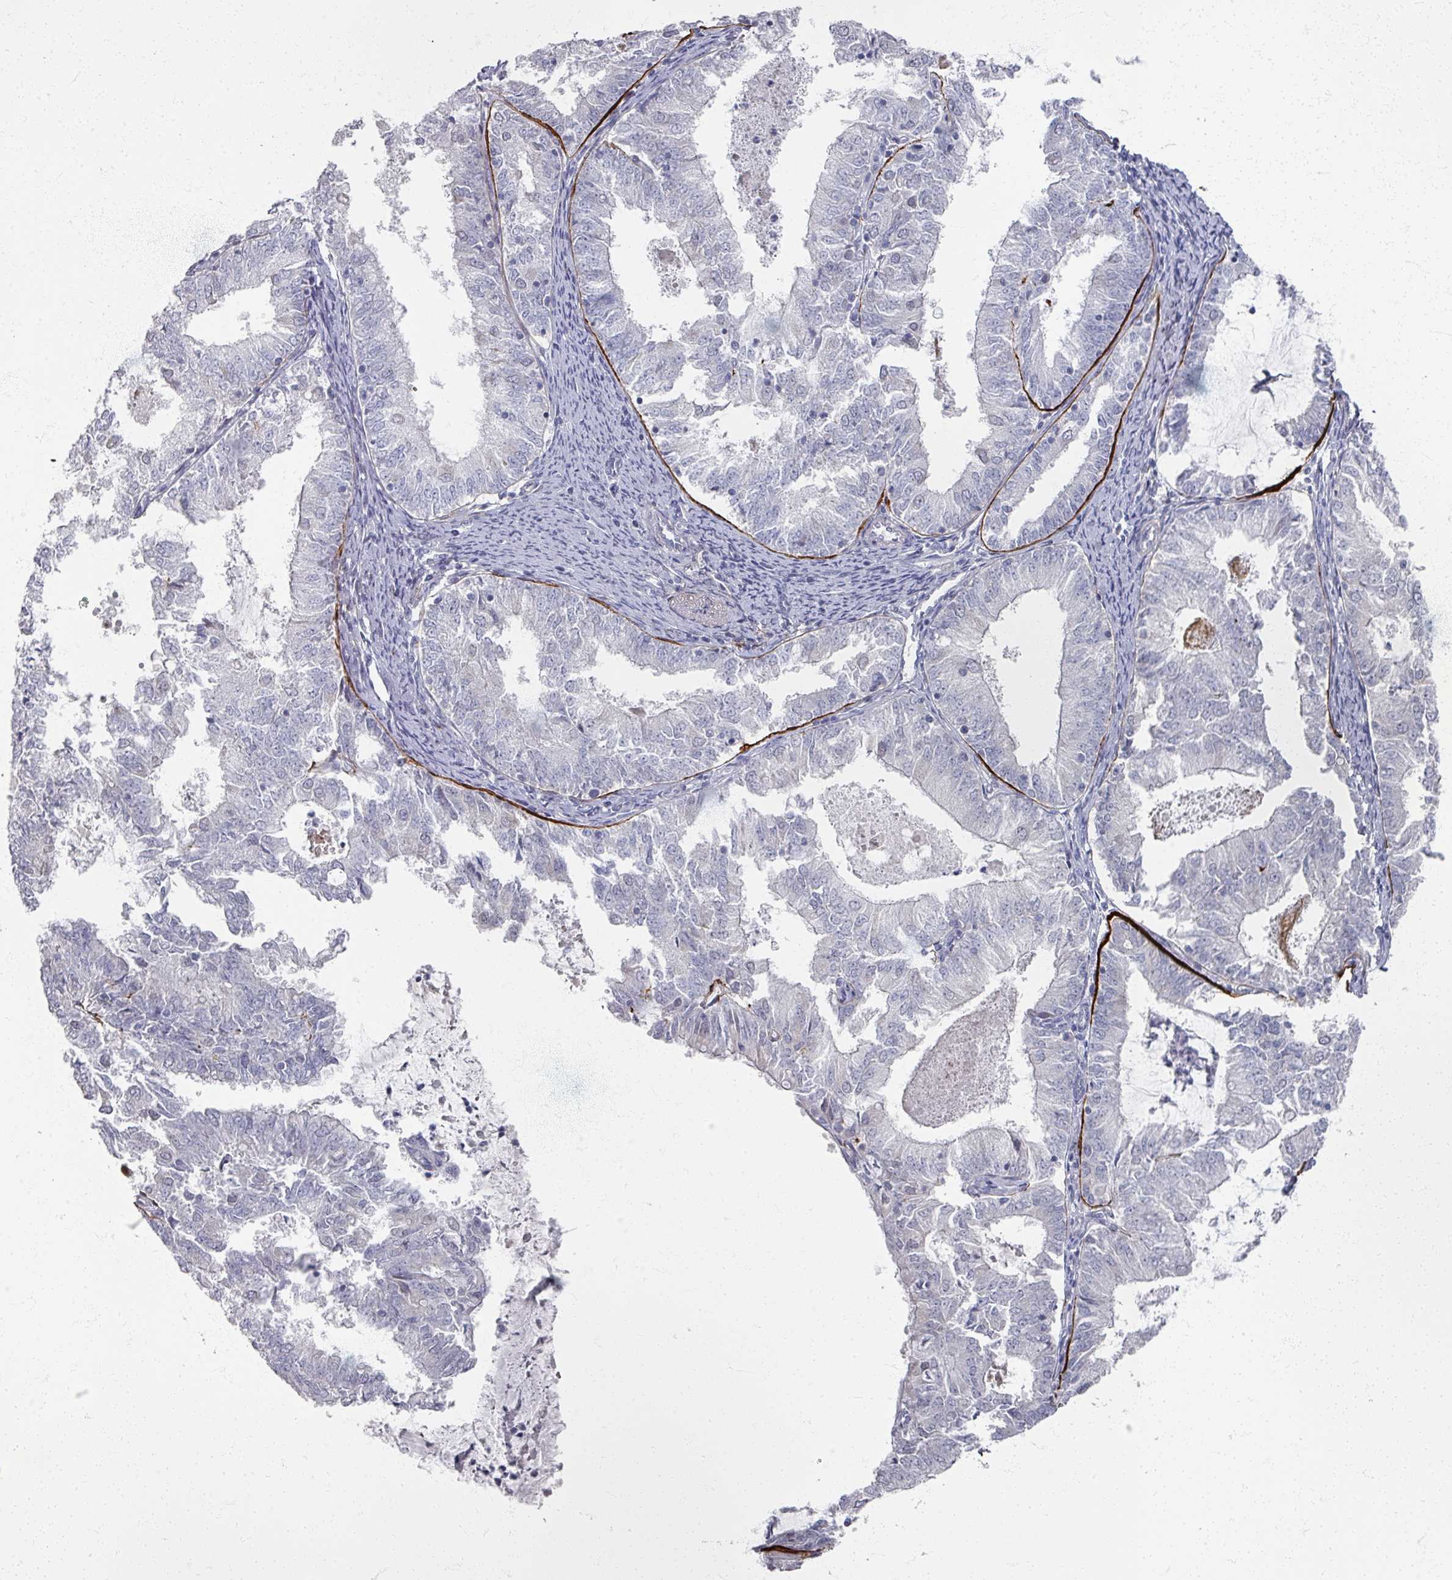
{"staining": {"intensity": "negative", "quantity": "none", "location": "none"}, "tissue": "endometrial cancer", "cell_type": "Tumor cells", "image_type": "cancer", "snomed": [{"axis": "morphology", "description": "Adenocarcinoma, NOS"}, {"axis": "topography", "description": "Endometrium"}], "caption": "Endometrial cancer (adenocarcinoma) was stained to show a protein in brown. There is no significant expression in tumor cells.", "gene": "TTYH3", "patient": {"sex": "female", "age": 57}}